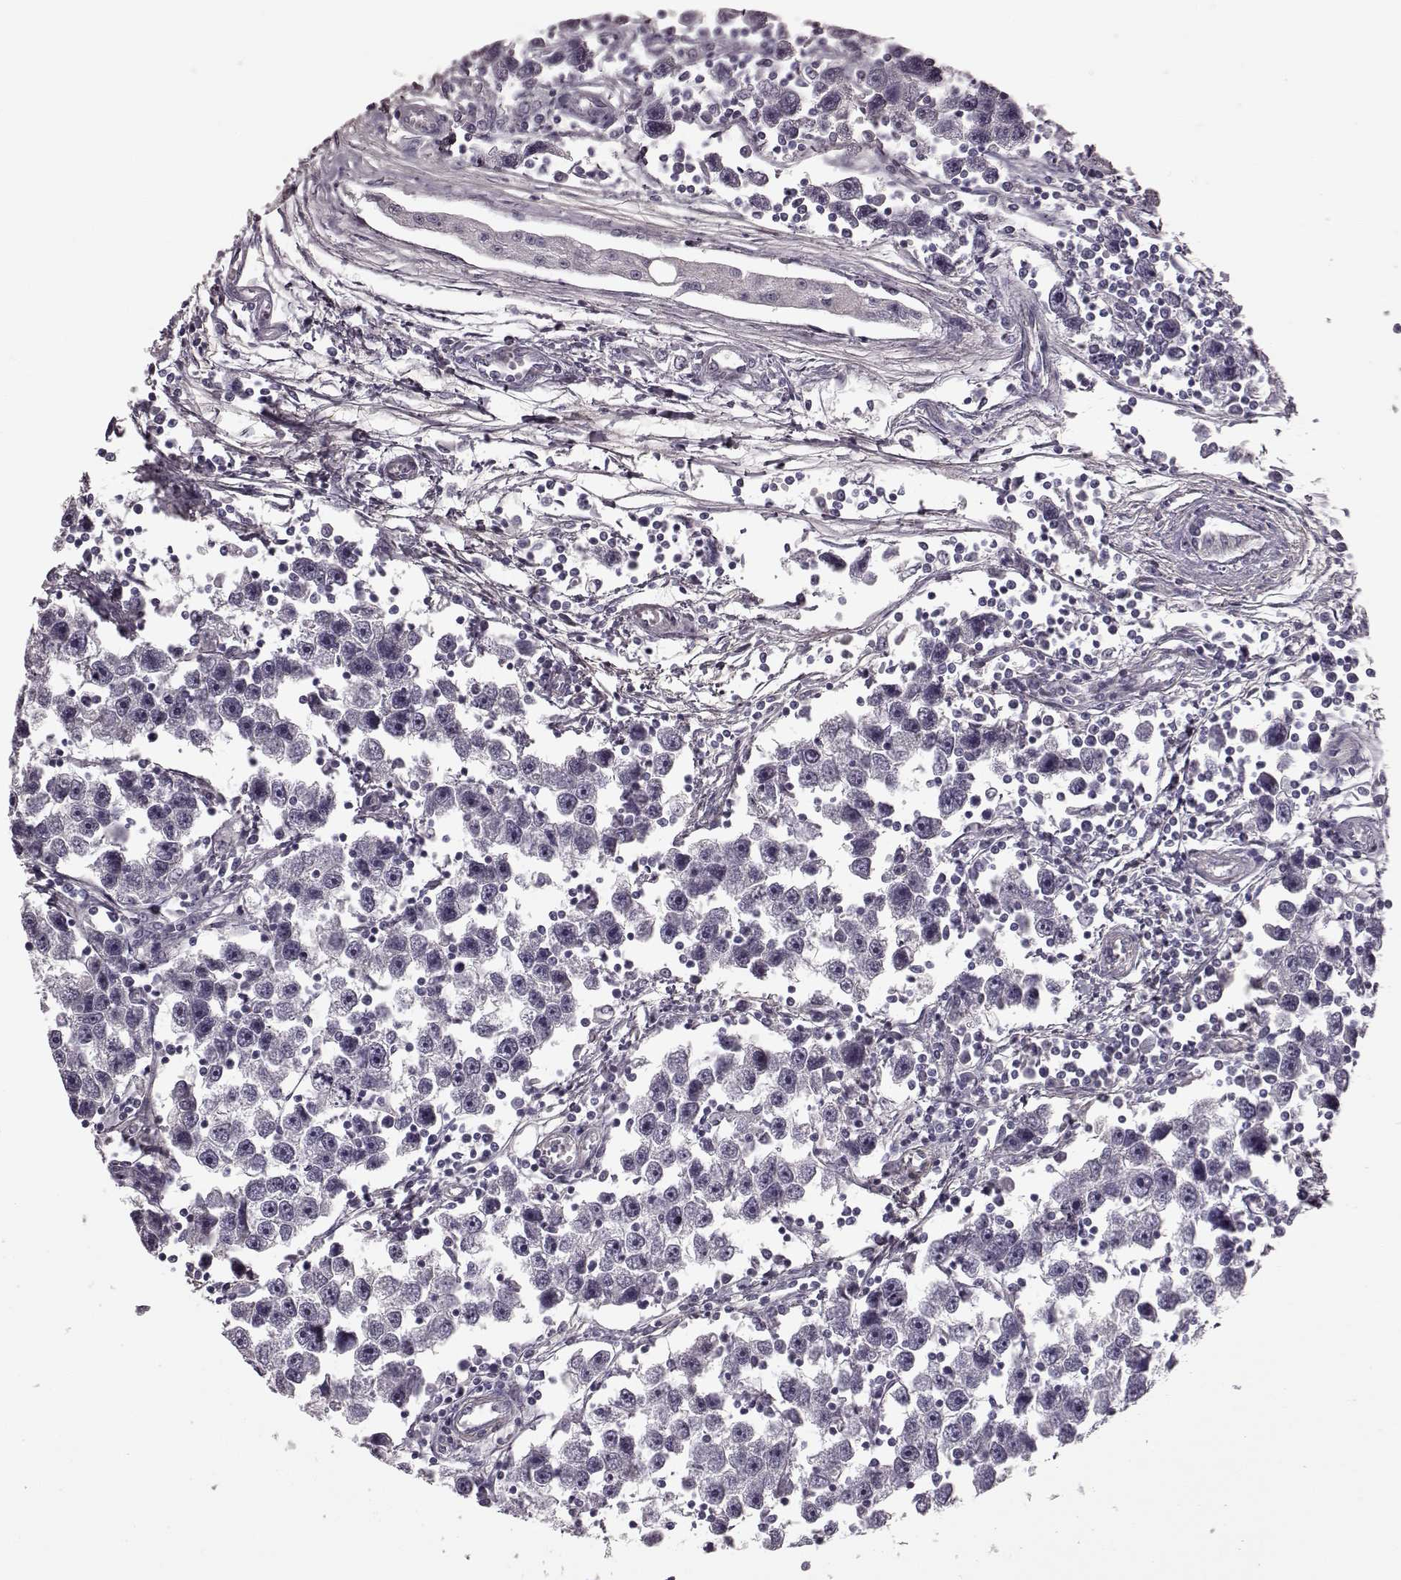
{"staining": {"intensity": "negative", "quantity": "none", "location": "none"}, "tissue": "testis cancer", "cell_type": "Tumor cells", "image_type": "cancer", "snomed": [{"axis": "morphology", "description": "Seminoma, NOS"}, {"axis": "topography", "description": "Testis"}], "caption": "The photomicrograph exhibits no staining of tumor cells in seminoma (testis). Brightfield microscopy of IHC stained with DAB (3,3'-diaminobenzidine) (brown) and hematoxylin (blue), captured at high magnification.", "gene": "SLCO3A1", "patient": {"sex": "male", "age": 30}}